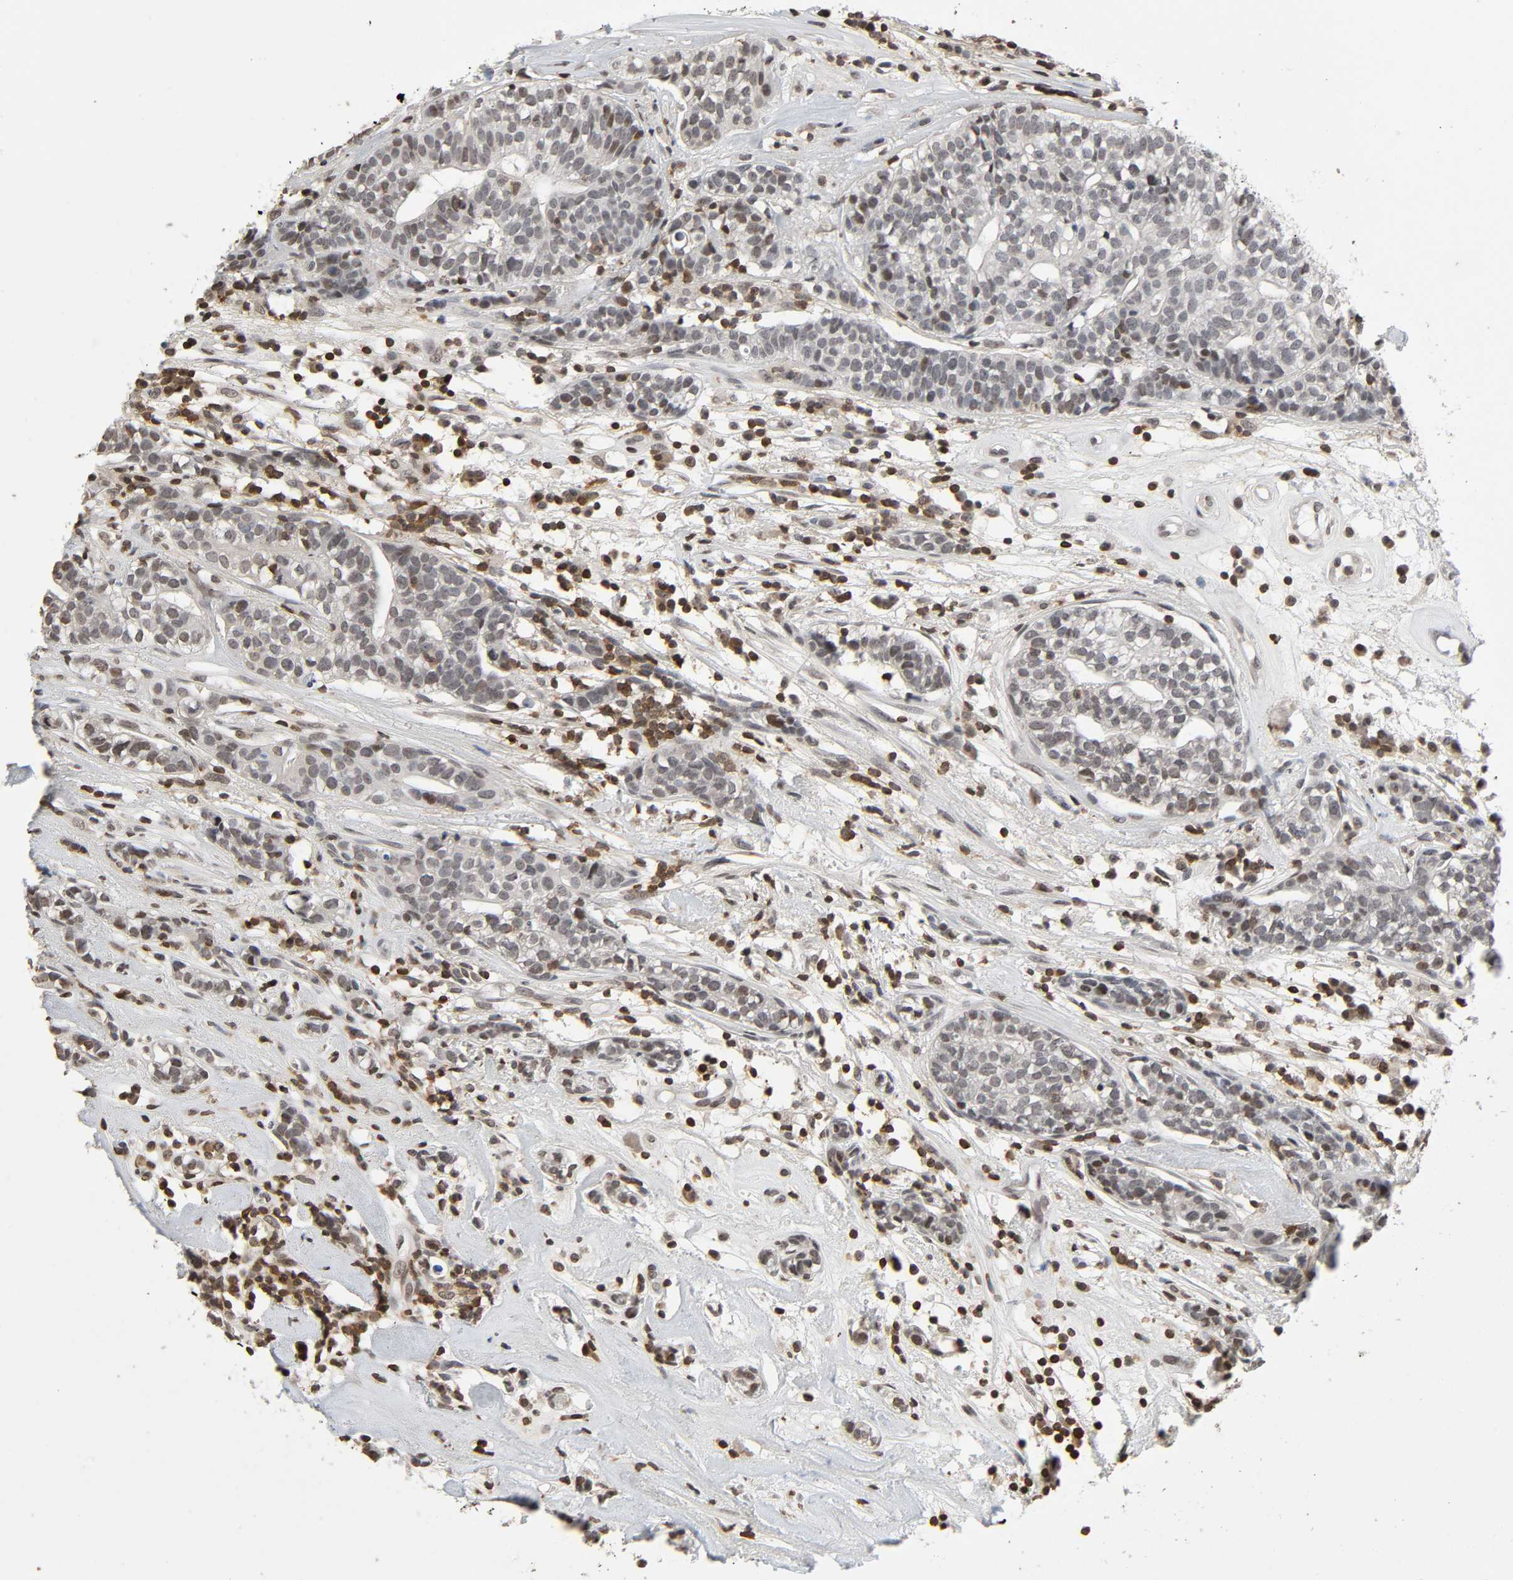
{"staining": {"intensity": "negative", "quantity": "none", "location": "none"}, "tissue": "head and neck cancer", "cell_type": "Tumor cells", "image_type": "cancer", "snomed": [{"axis": "morphology", "description": "Adenocarcinoma, NOS"}, {"axis": "topography", "description": "Salivary gland"}, {"axis": "topography", "description": "Head-Neck"}], "caption": "The micrograph reveals no staining of tumor cells in adenocarcinoma (head and neck).", "gene": "STK4", "patient": {"sex": "female", "age": 65}}